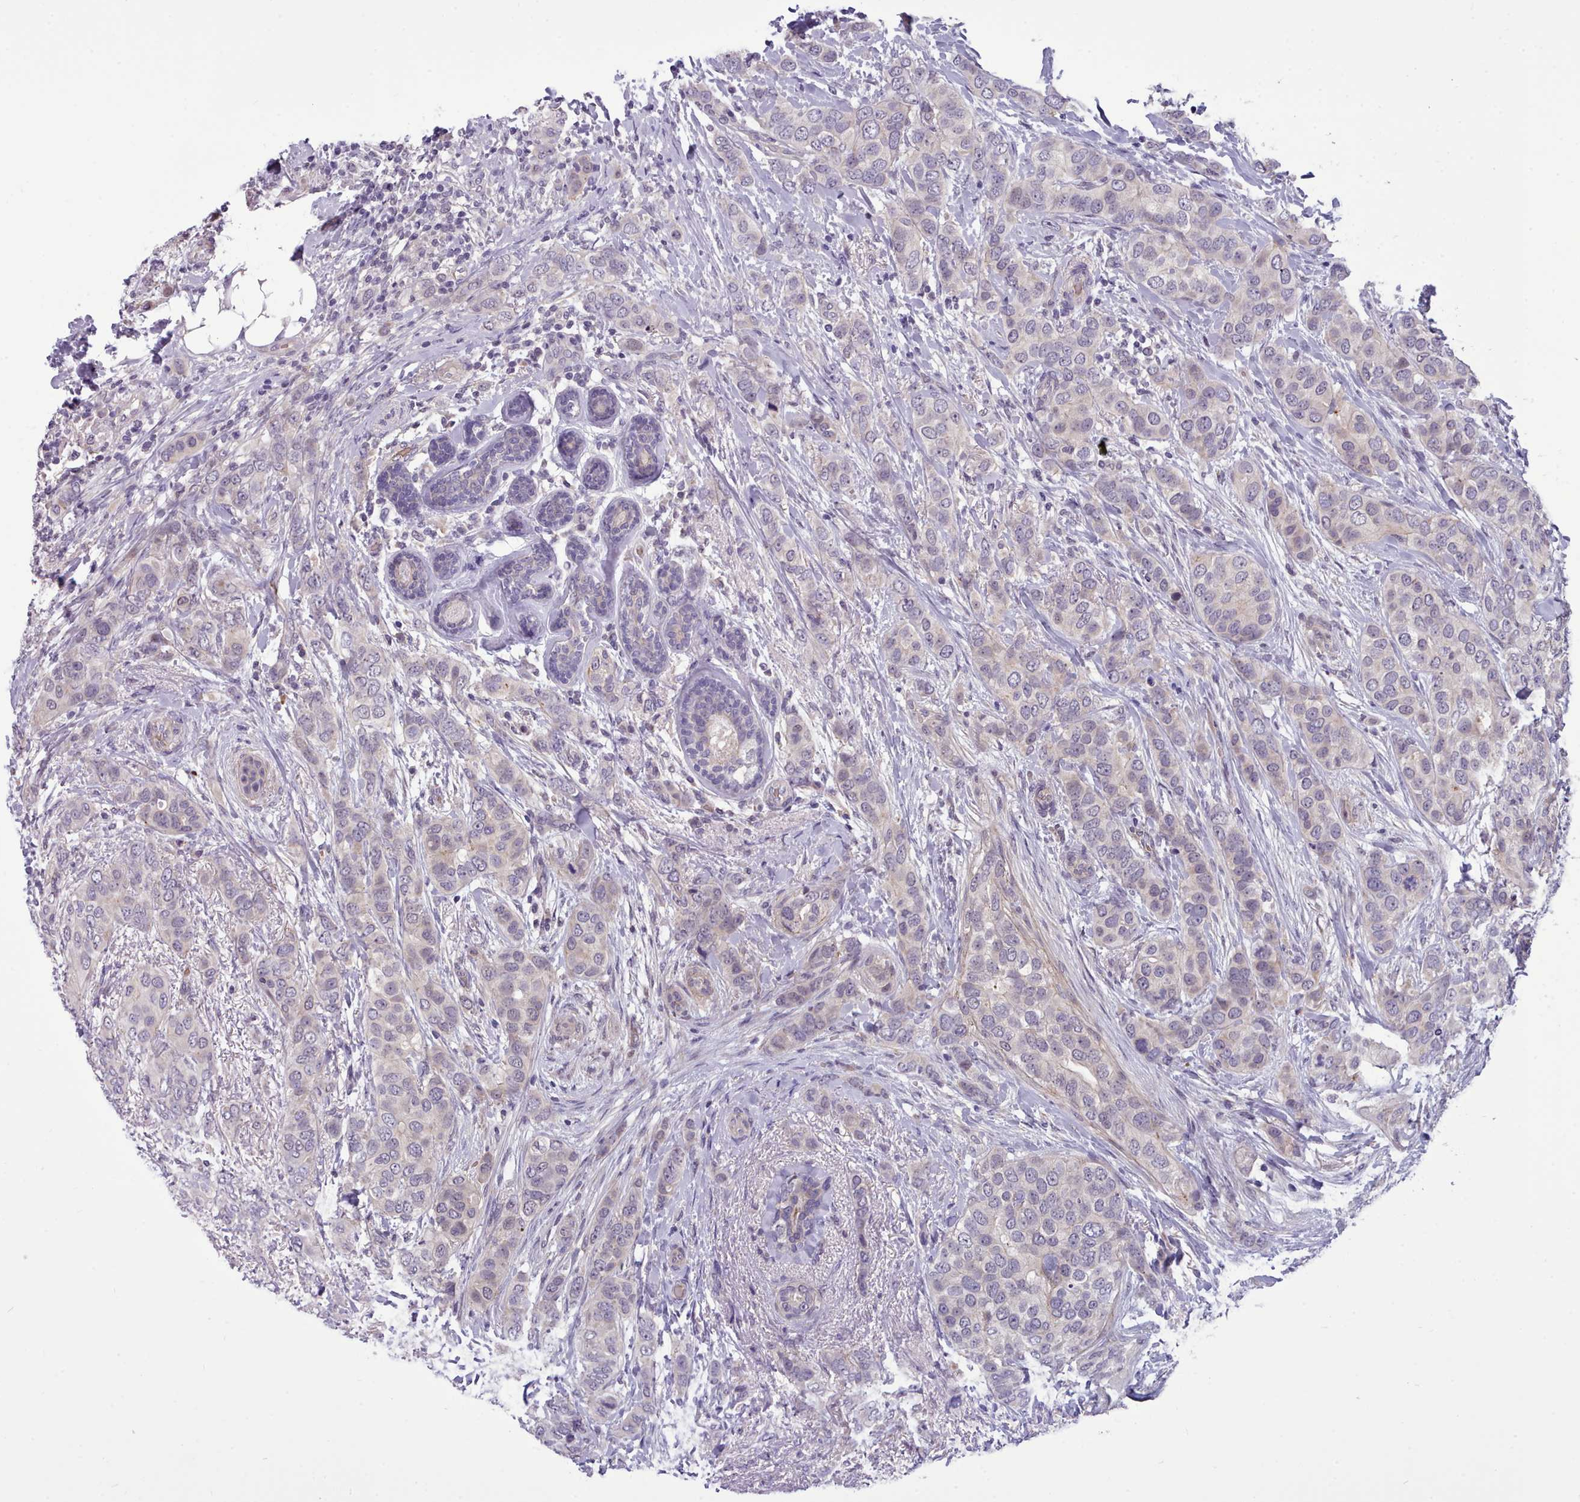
{"staining": {"intensity": "negative", "quantity": "none", "location": "none"}, "tissue": "breast cancer", "cell_type": "Tumor cells", "image_type": "cancer", "snomed": [{"axis": "morphology", "description": "Lobular carcinoma"}, {"axis": "topography", "description": "Breast"}], "caption": "An immunohistochemistry image of breast cancer is shown. There is no staining in tumor cells of breast cancer.", "gene": "KCTD16", "patient": {"sex": "female", "age": 51}}